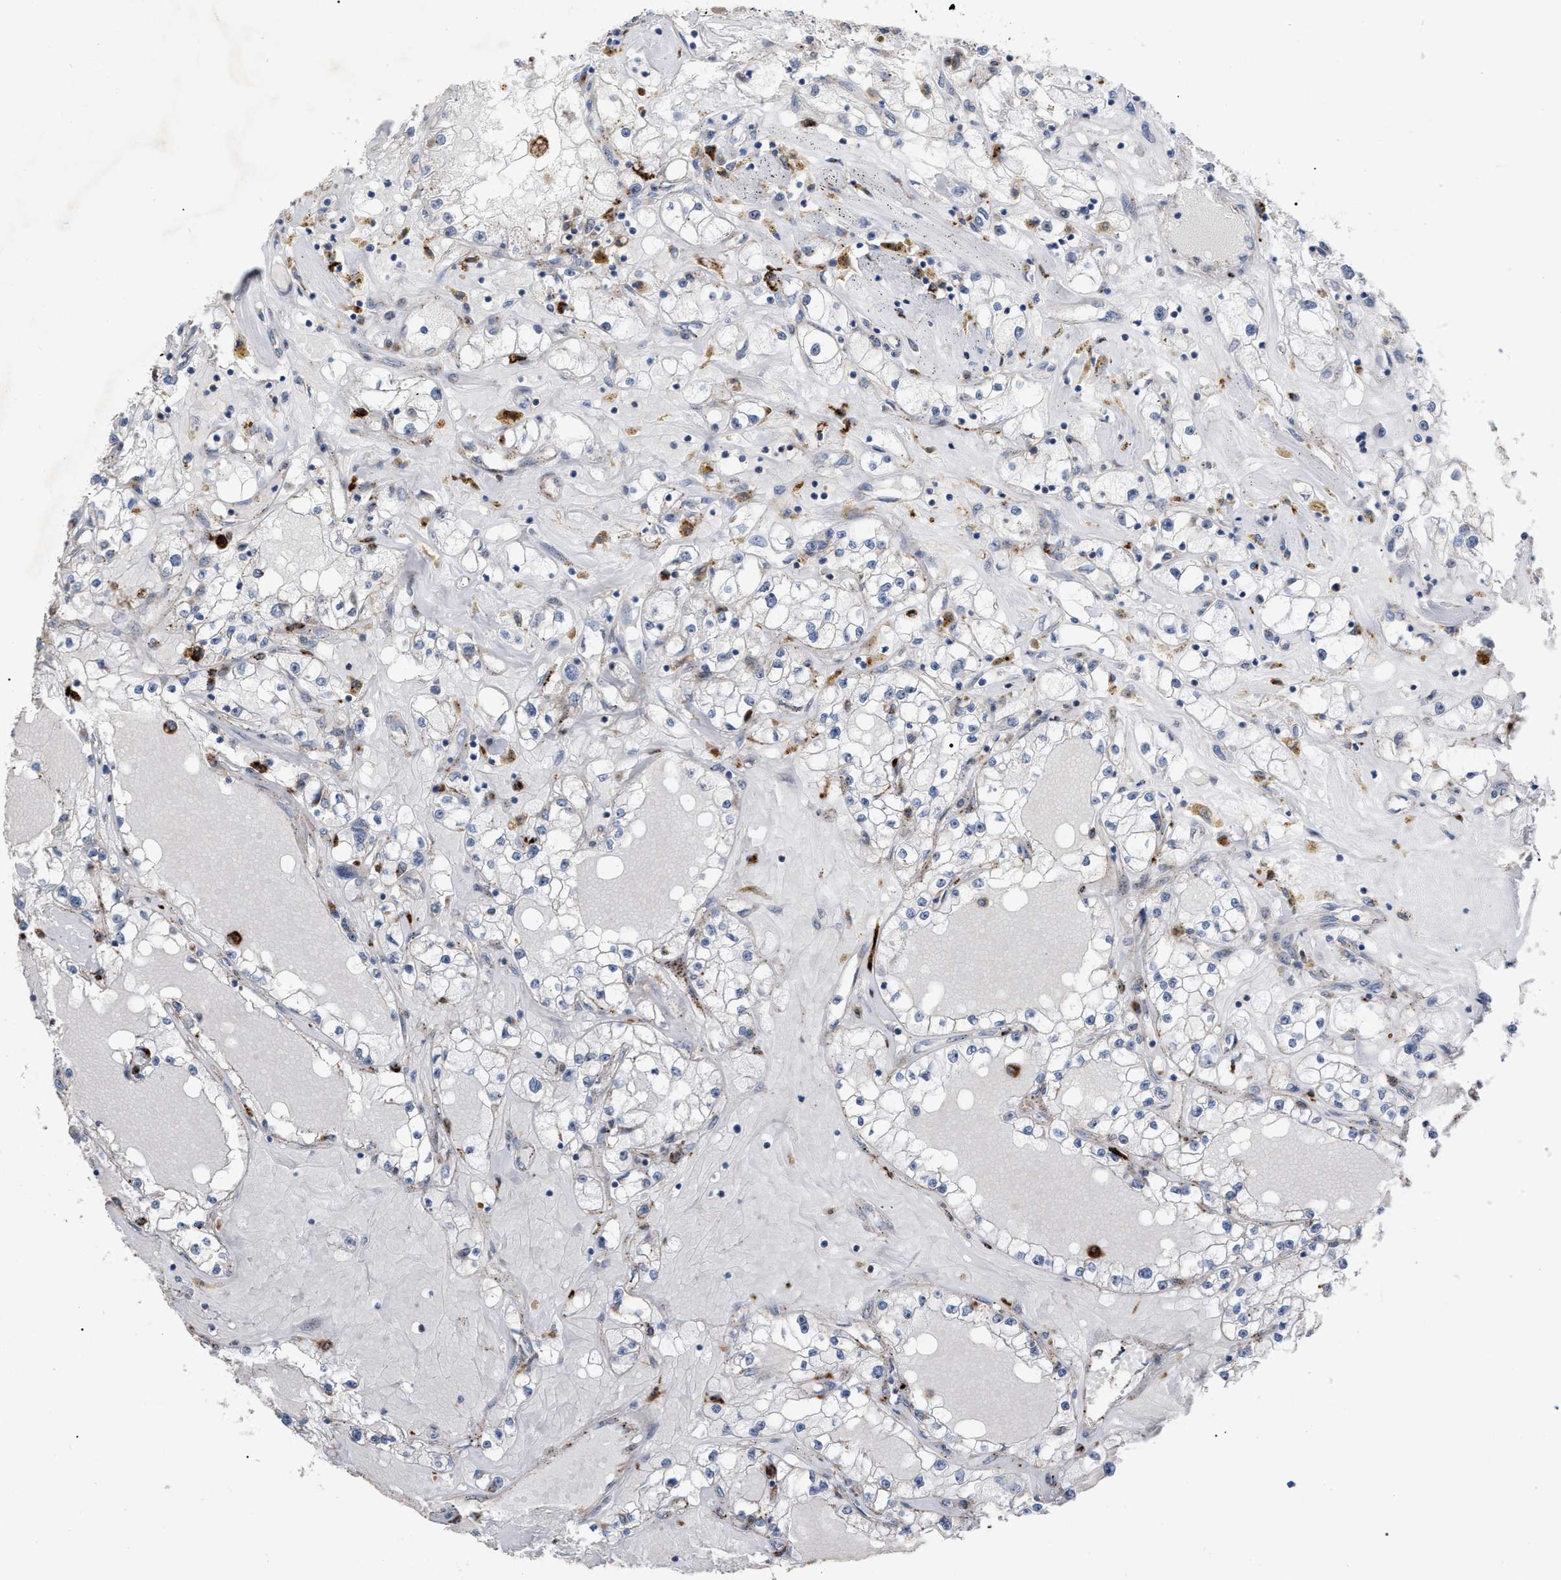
{"staining": {"intensity": "moderate", "quantity": "<25%", "location": "cytoplasmic/membranous"}, "tissue": "renal cancer", "cell_type": "Tumor cells", "image_type": "cancer", "snomed": [{"axis": "morphology", "description": "Adenocarcinoma, NOS"}, {"axis": "topography", "description": "Kidney"}], "caption": "Immunohistochemical staining of human renal adenocarcinoma displays moderate cytoplasmic/membranous protein staining in about <25% of tumor cells.", "gene": "UPF1", "patient": {"sex": "male", "age": 56}}